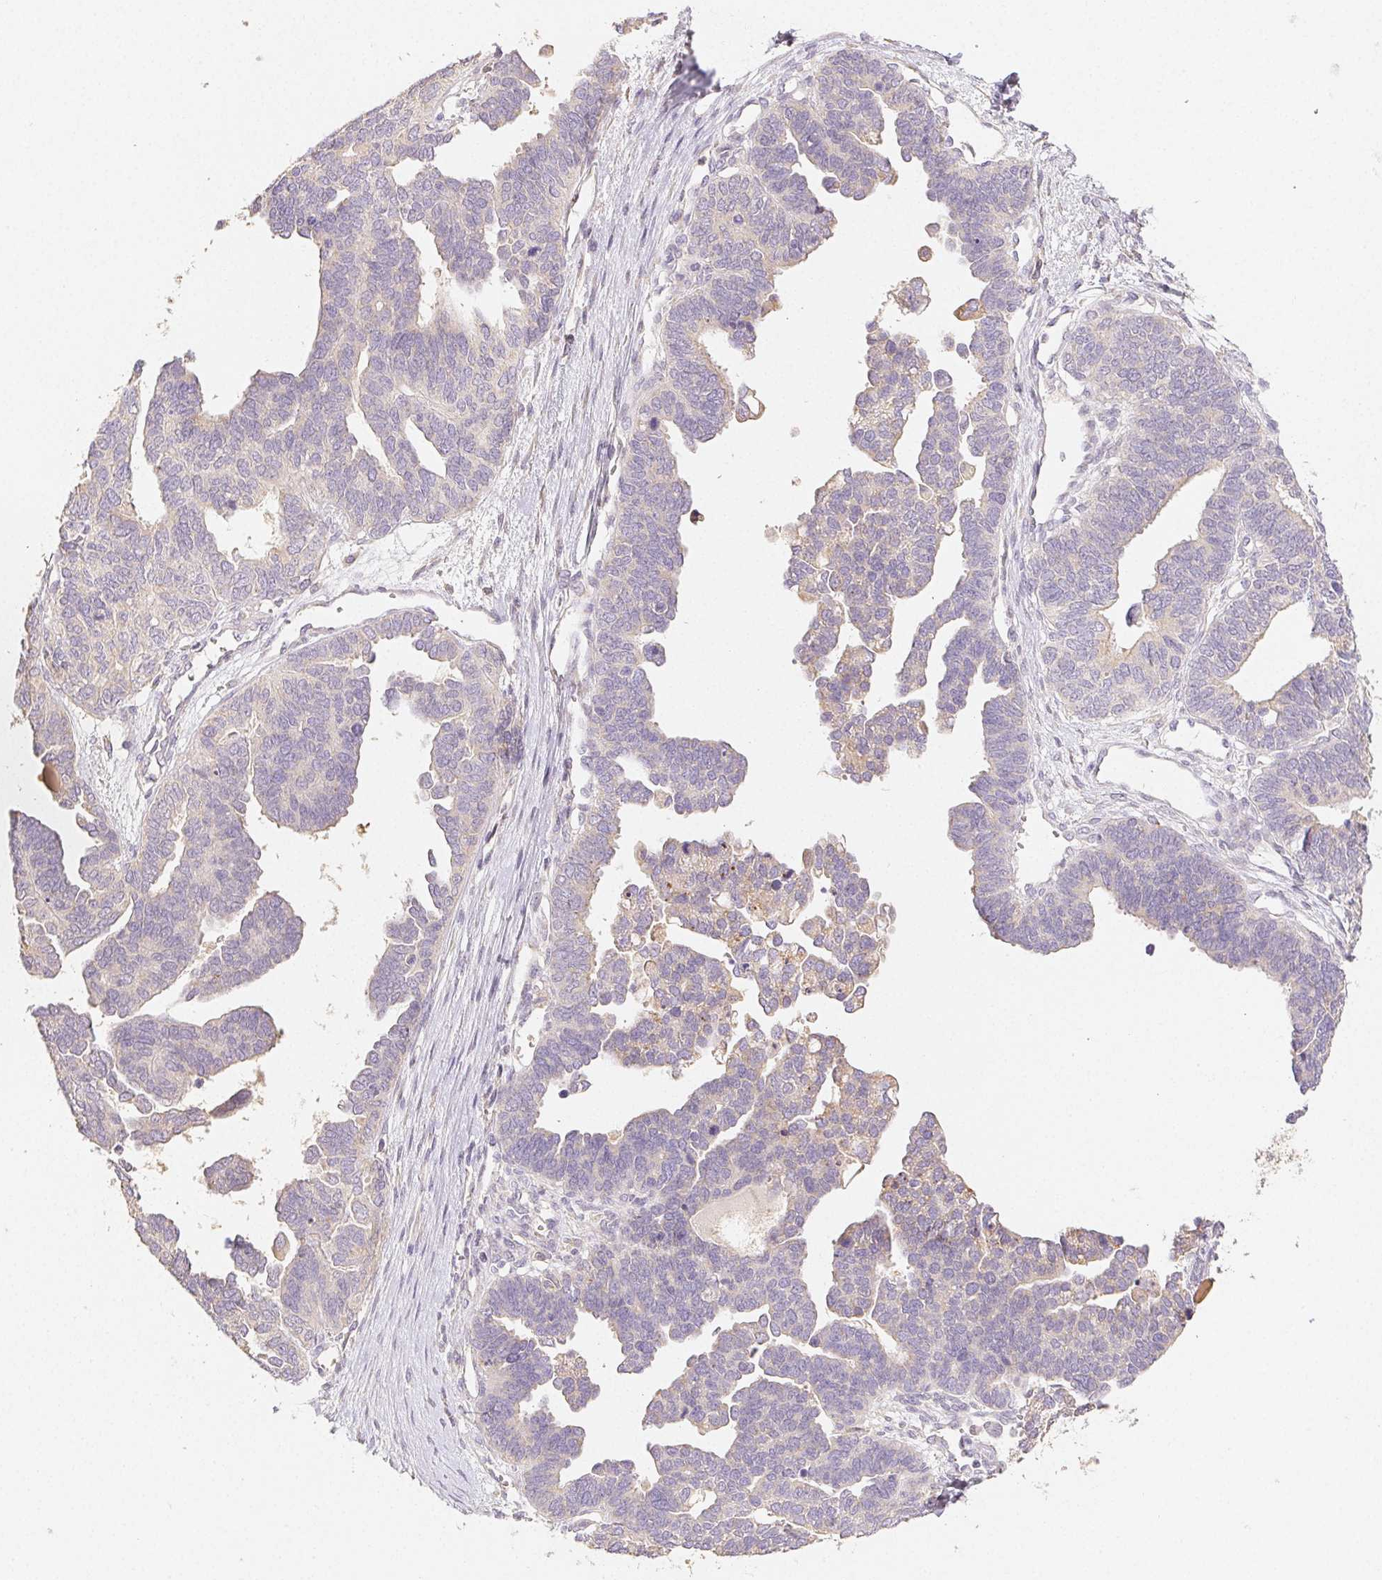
{"staining": {"intensity": "negative", "quantity": "none", "location": "none"}, "tissue": "ovarian cancer", "cell_type": "Tumor cells", "image_type": "cancer", "snomed": [{"axis": "morphology", "description": "Cystadenocarcinoma, serous, NOS"}, {"axis": "topography", "description": "Ovary"}], "caption": "A photomicrograph of human ovarian cancer is negative for staining in tumor cells.", "gene": "ACVR1B", "patient": {"sex": "female", "age": 51}}